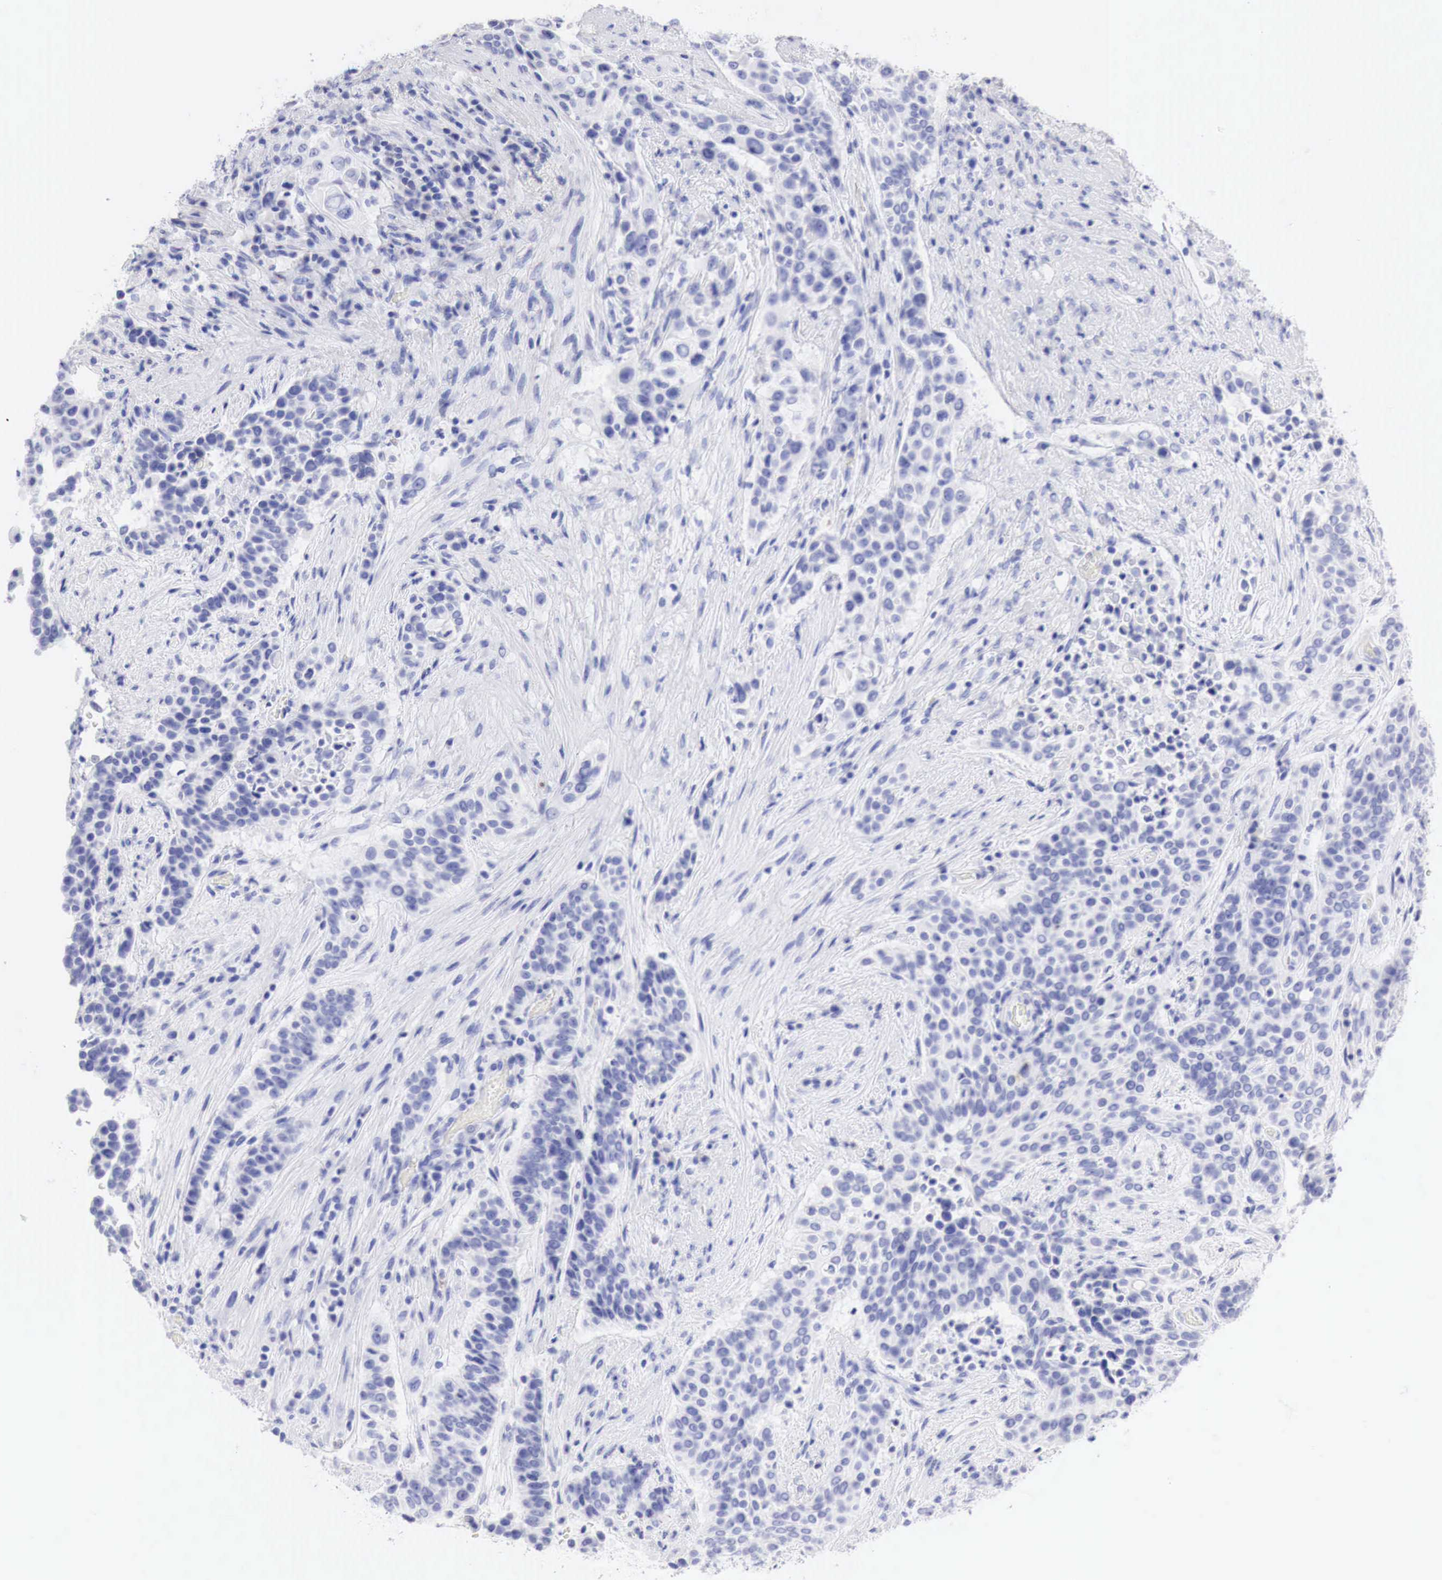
{"staining": {"intensity": "negative", "quantity": "none", "location": "none"}, "tissue": "urothelial cancer", "cell_type": "Tumor cells", "image_type": "cancer", "snomed": [{"axis": "morphology", "description": "Urothelial carcinoma, High grade"}, {"axis": "topography", "description": "Urinary bladder"}], "caption": "Immunohistochemistry of urothelial cancer reveals no expression in tumor cells.", "gene": "CDKN2A", "patient": {"sex": "male", "age": 74}}